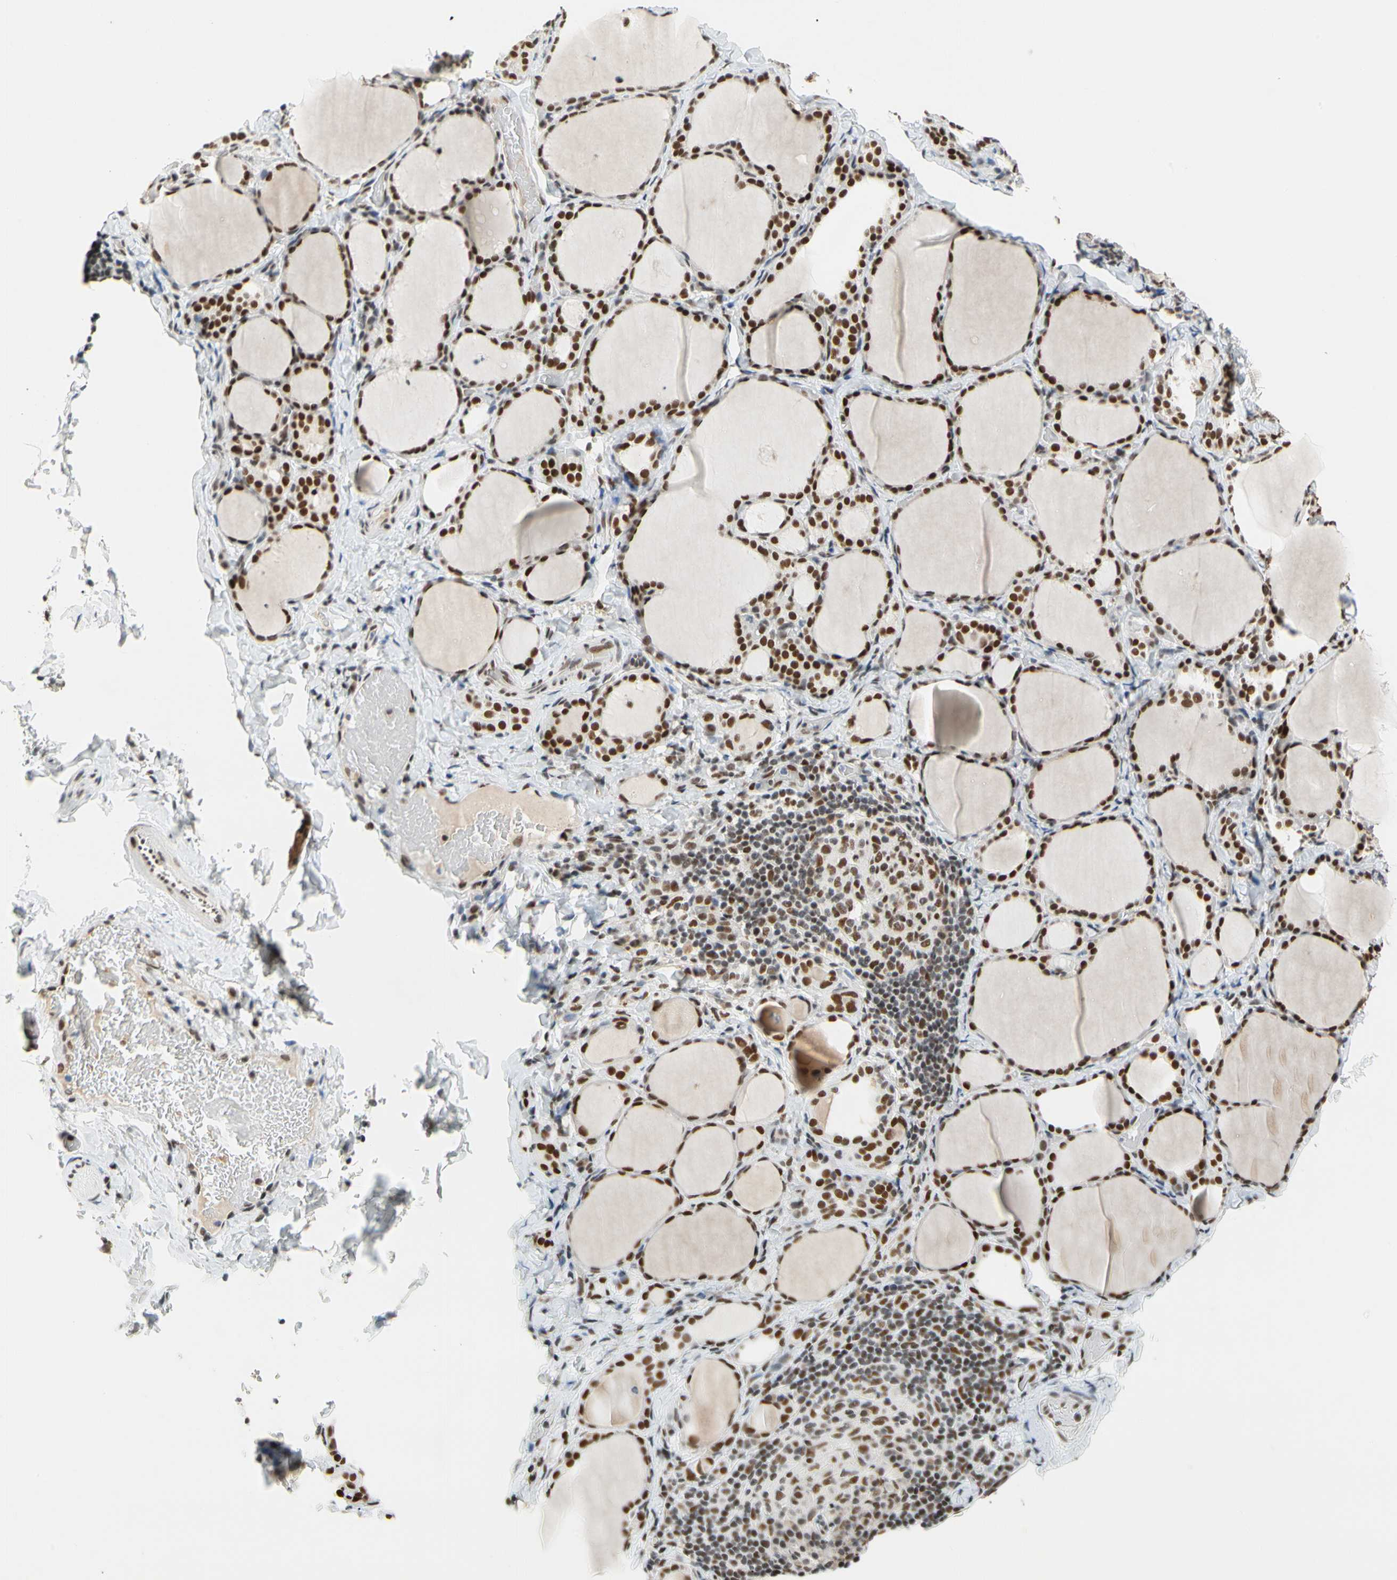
{"staining": {"intensity": "strong", "quantity": ">75%", "location": "nuclear"}, "tissue": "thyroid gland", "cell_type": "Glandular cells", "image_type": "normal", "snomed": [{"axis": "morphology", "description": "Normal tissue, NOS"}, {"axis": "morphology", "description": "Papillary adenocarcinoma, NOS"}, {"axis": "topography", "description": "Thyroid gland"}], "caption": "A brown stain highlights strong nuclear staining of a protein in glandular cells of normal thyroid gland. The staining was performed using DAB to visualize the protein expression in brown, while the nuclei were stained in blue with hematoxylin (Magnification: 20x).", "gene": "ZSCAN16", "patient": {"sex": "female", "age": 30}}